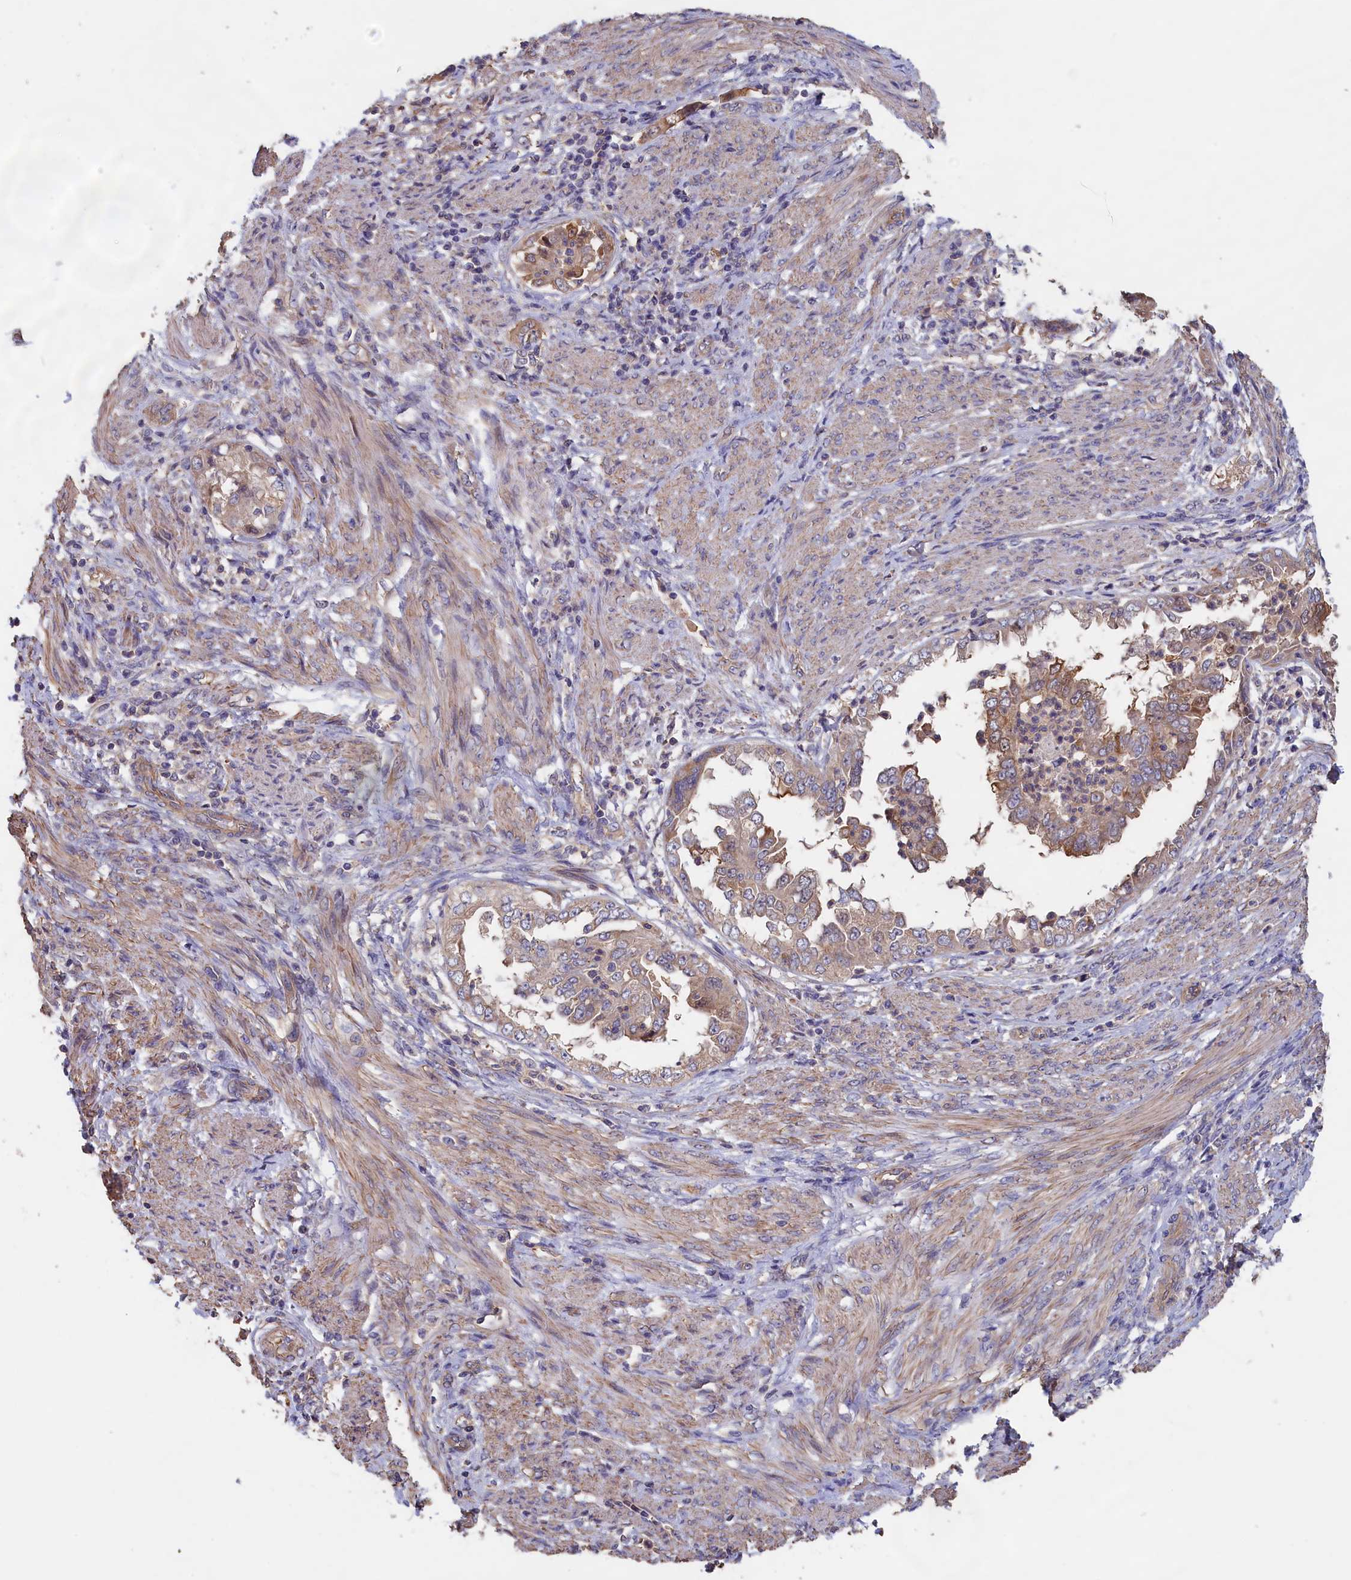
{"staining": {"intensity": "moderate", "quantity": "25%-75%", "location": "cytoplasmic/membranous"}, "tissue": "endometrial cancer", "cell_type": "Tumor cells", "image_type": "cancer", "snomed": [{"axis": "morphology", "description": "Adenocarcinoma, NOS"}, {"axis": "topography", "description": "Endometrium"}], "caption": "This image displays immunohistochemistry (IHC) staining of human endometrial adenocarcinoma, with medium moderate cytoplasmic/membranous positivity in approximately 25%-75% of tumor cells.", "gene": "ANKRD2", "patient": {"sex": "female", "age": 85}}